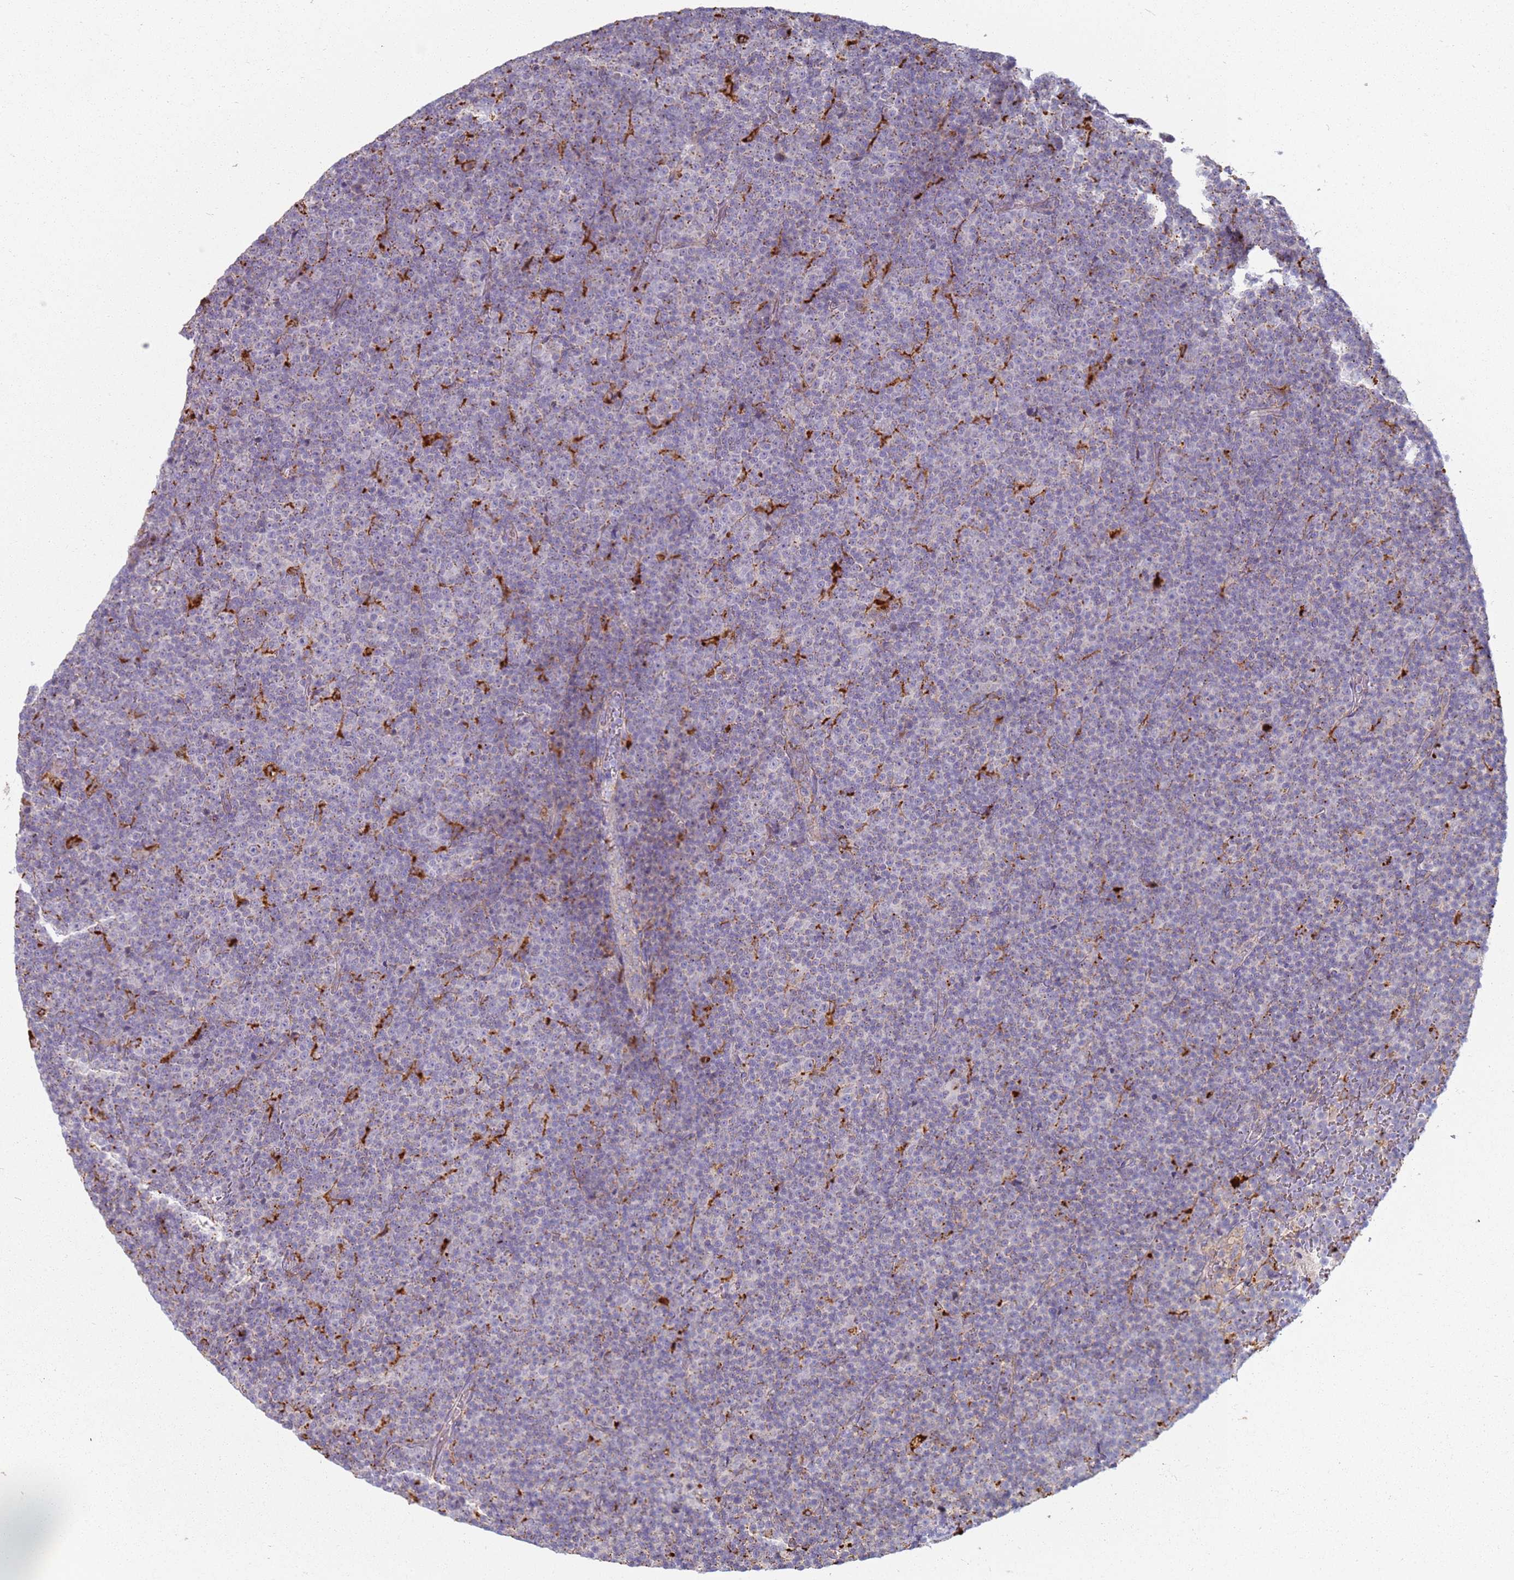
{"staining": {"intensity": "negative", "quantity": "none", "location": "none"}, "tissue": "lymphoma", "cell_type": "Tumor cells", "image_type": "cancer", "snomed": [{"axis": "morphology", "description": "Malignant lymphoma, non-Hodgkin's type, Low grade"}, {"axis": "topography", "description": "Lymph node"}], "caption": "Tumor cells show no significant protein expression in lymphoma. (DAB IHC visualized using brightfield microscopy, high magnification).", "gene": "TMEM229B", "patient": {"sex": "female", "age": 67}}